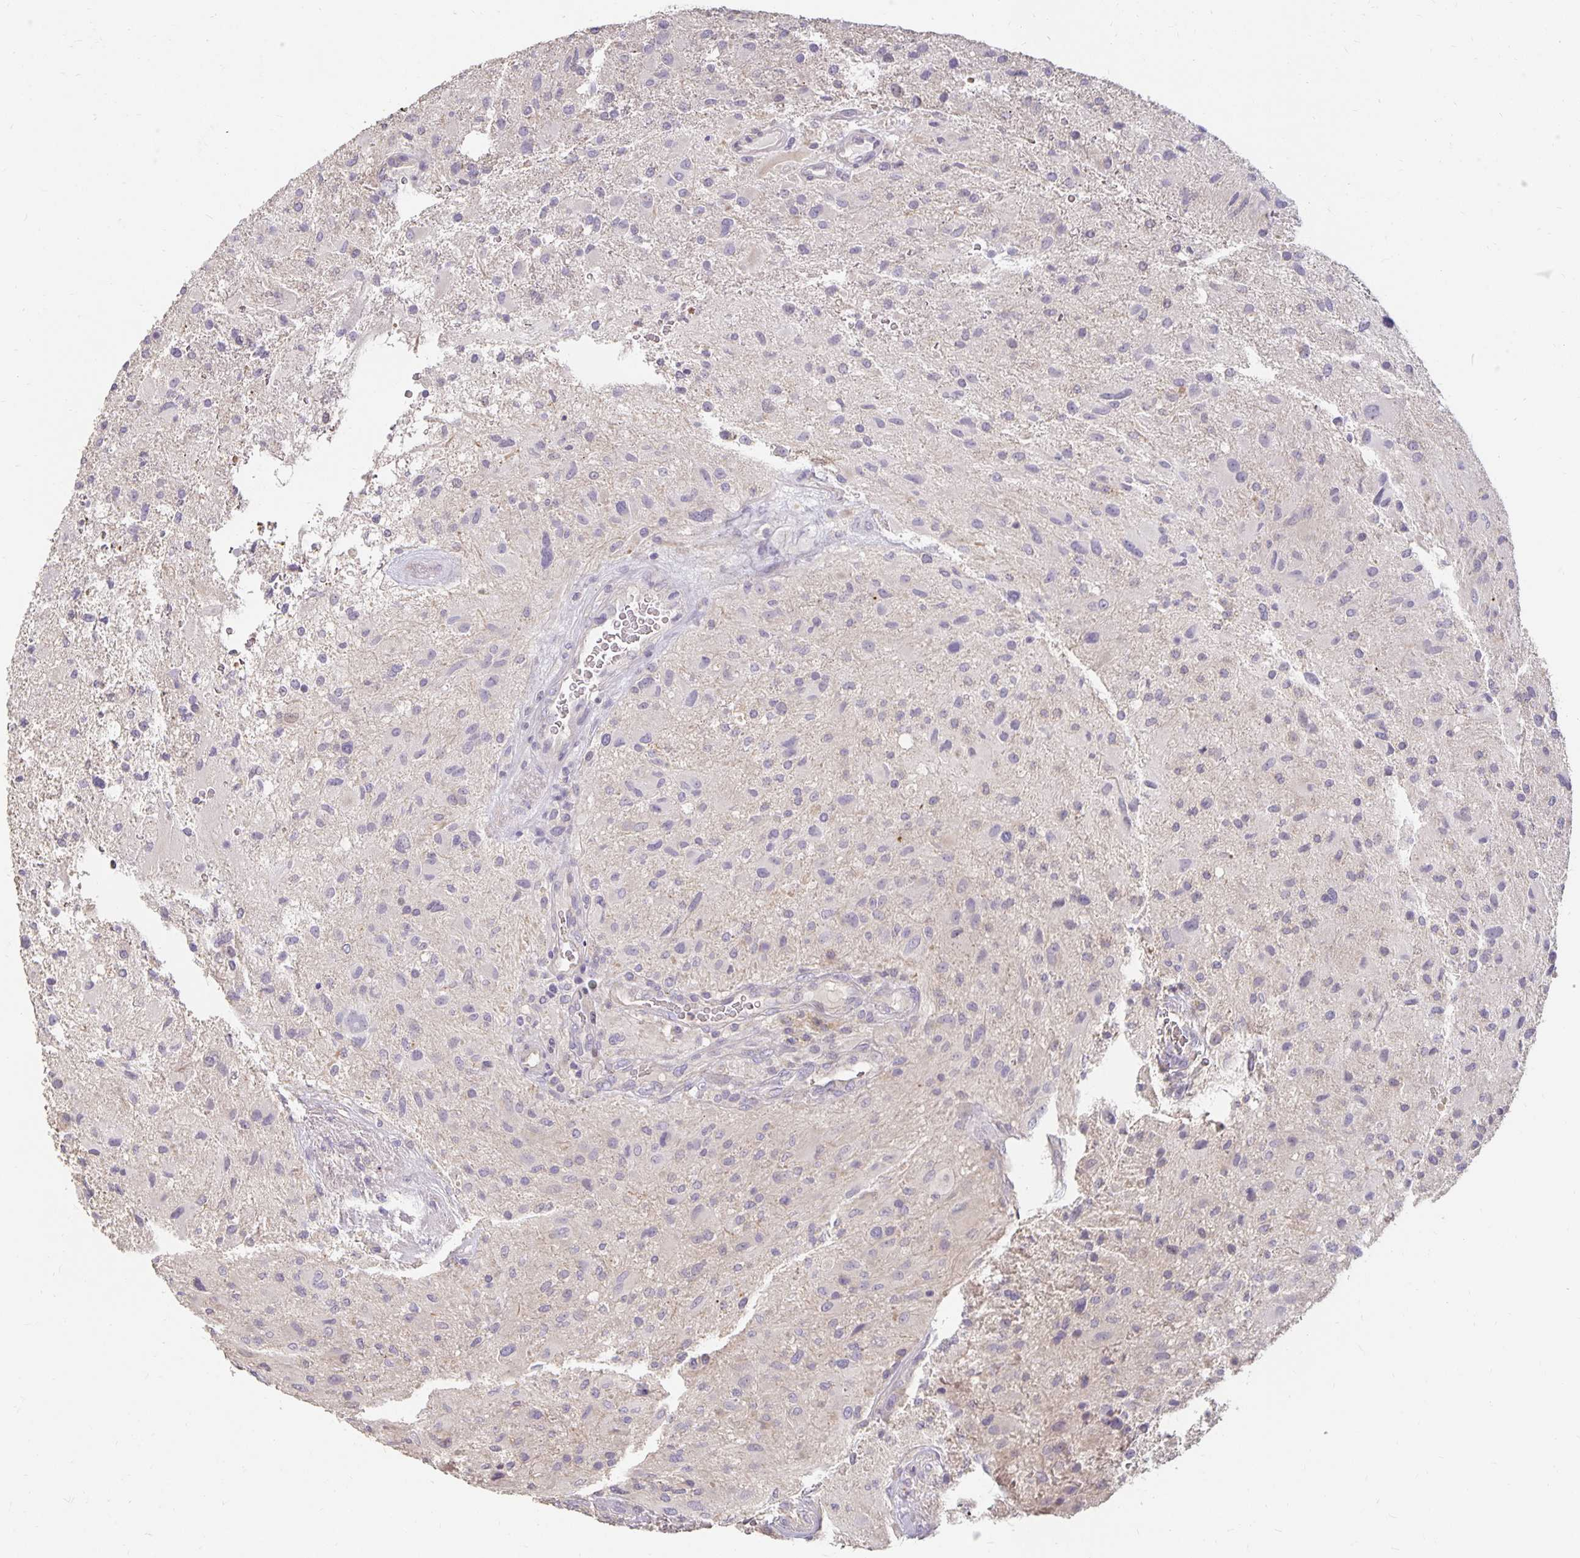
{"staining": {"intensity": "negative", "quantity": "none", "location": "none"}, "tissue": "glioma", "cell_type": "Tumor cells", "image_type": "cancer", "snomed": [{"axis": "morphology", "description": "Glioma, malignant, High grade"}, {"axis": "topography", "description": "Brain"}], "caption": "This is an immunohistochemistry photomicrograph of human glioma. There is no expression in tumor cells.", "gene": "CST6", "patient": {"sex": "male", "age": 53}}